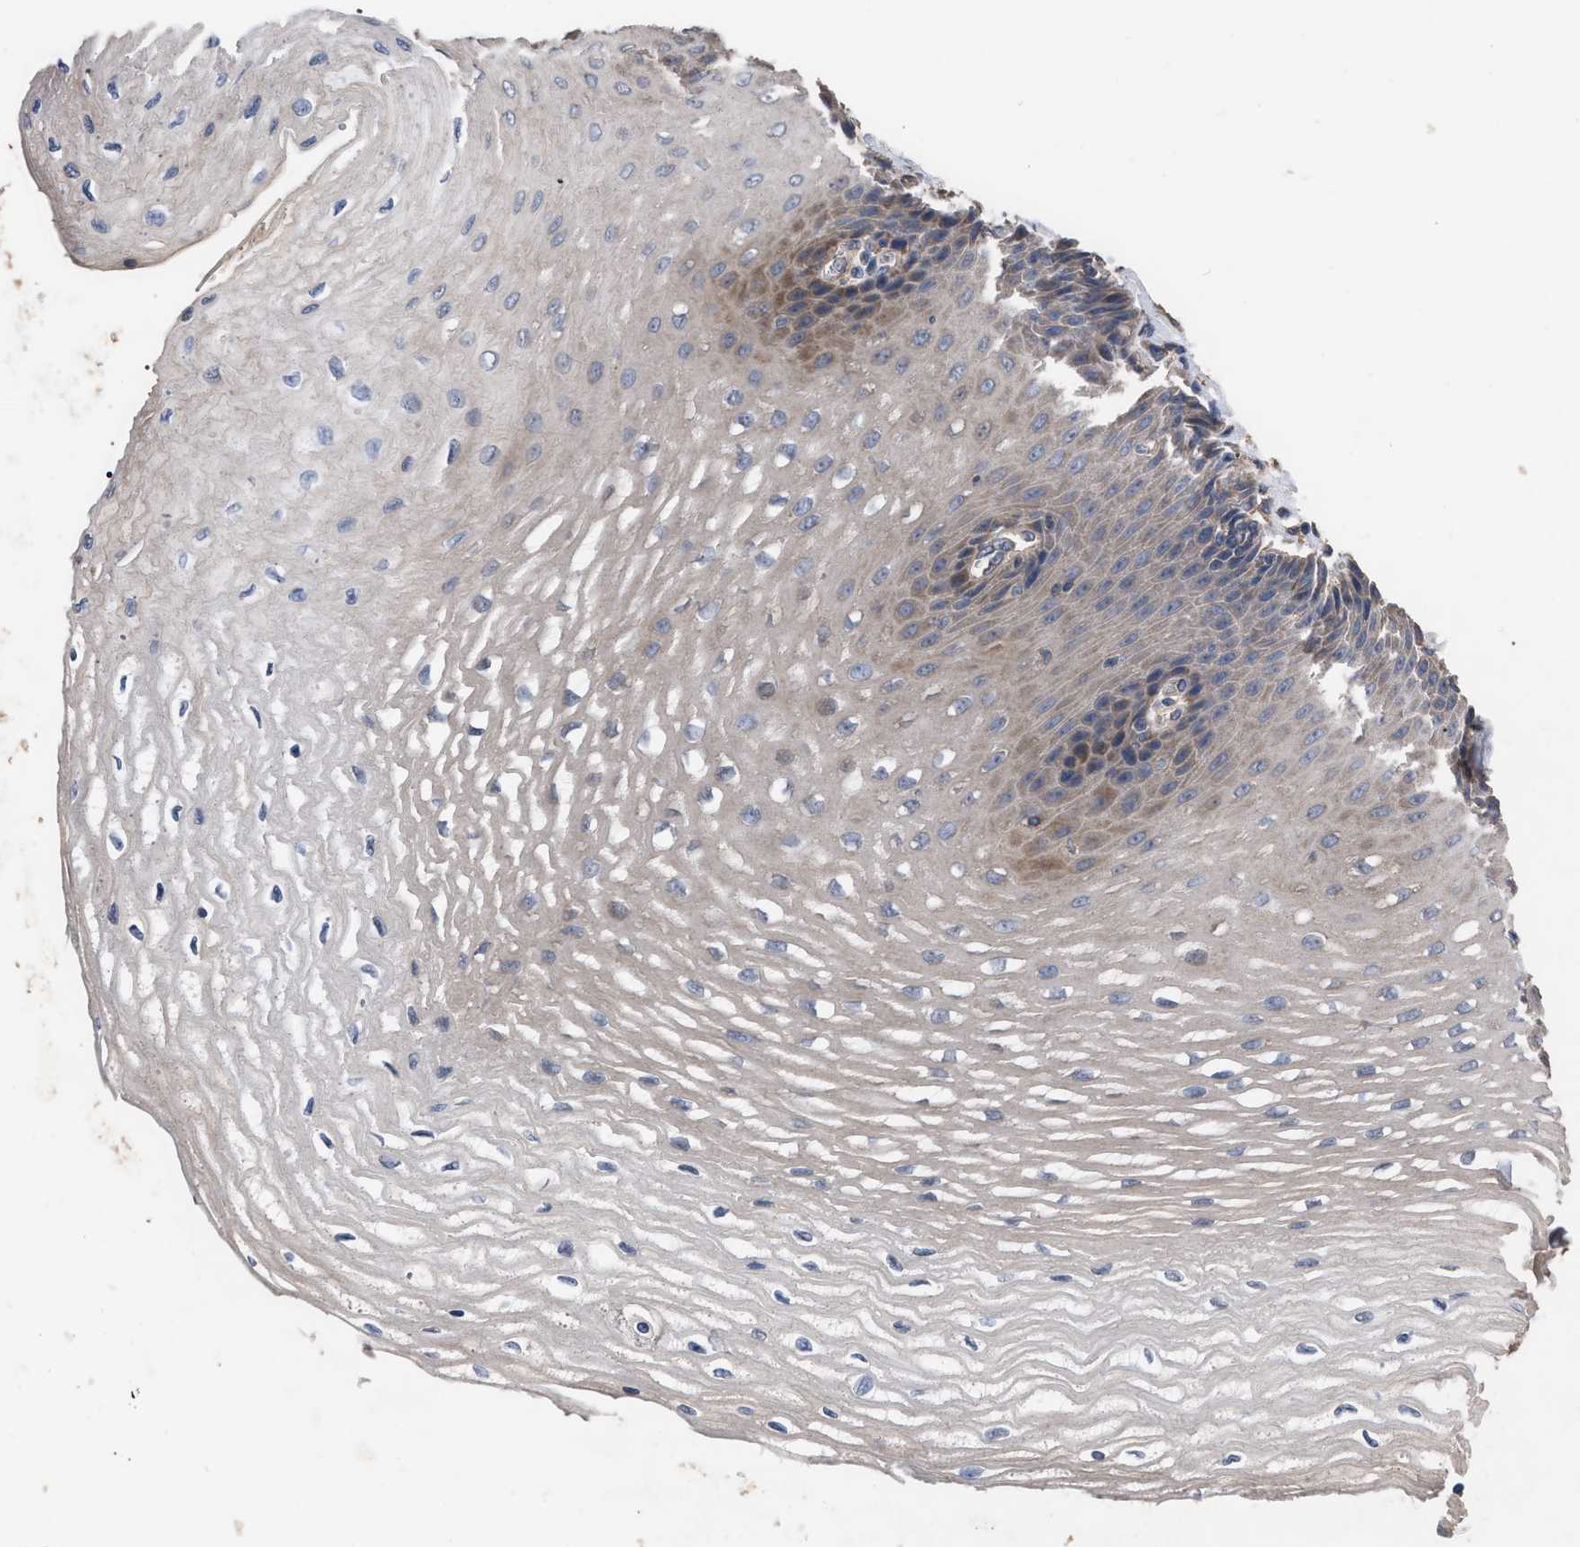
{"staining": {"intensity": "moderate", "quantity": "<25%", "location": "cytoplasmic/membranous"}, "tissue": "esophagus", "cell_type": "Squamous epithelial cells", "image_type": "normal", "snomed": [{"axis": "morphology", "description": "Normal tissue, NOS"}, {"axis": "topography", "description": "Esophagus"}], "caption": "Squamous epithelial cells show low levels of moderate cytoplasmic/membranous positivity in about <25% of cells in benign human esophagus.", "gene": "BTN2A1", "patient": {"sex": "female", "age": 72}}